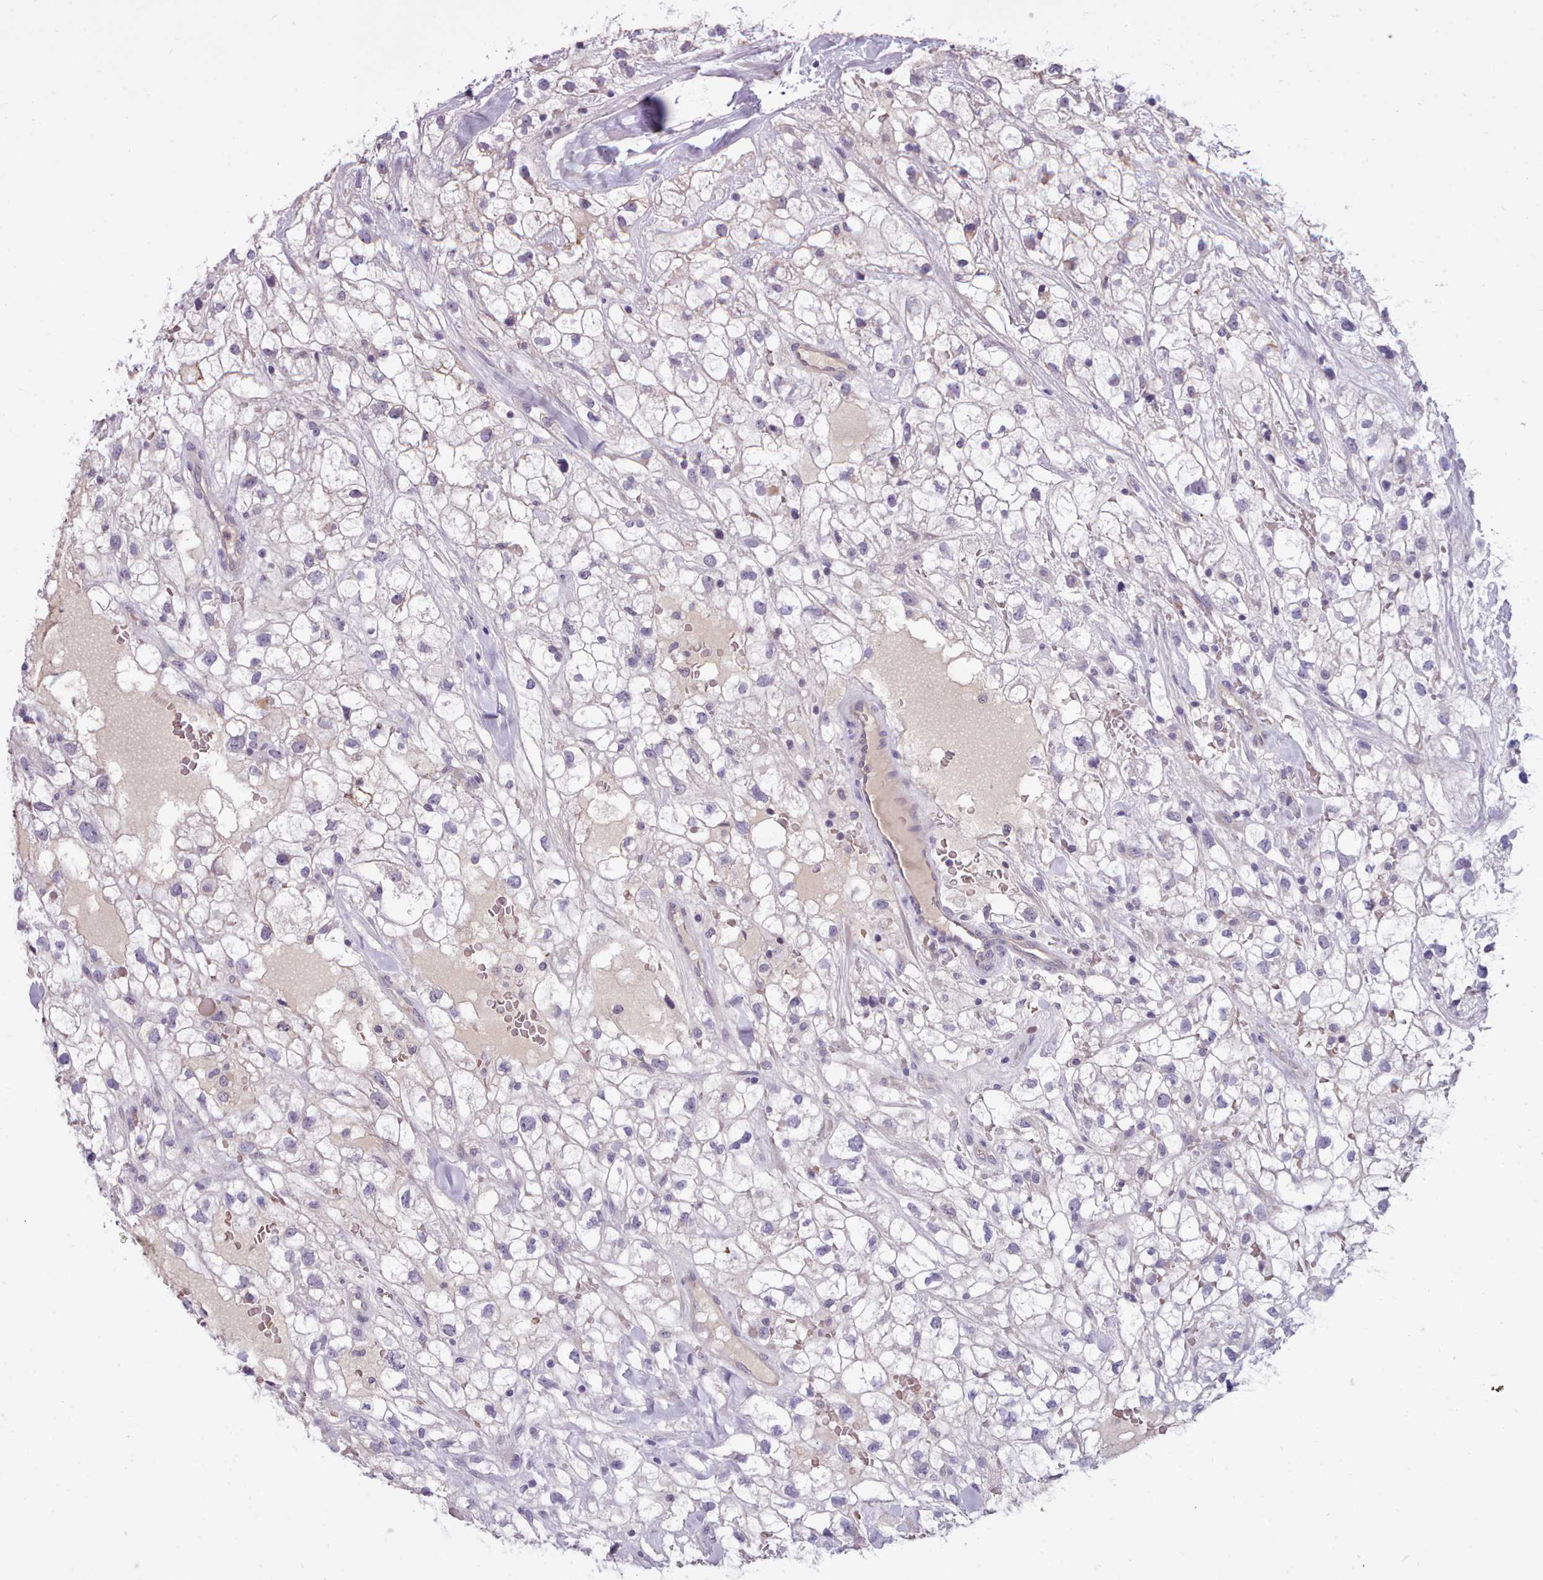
{"staining": {"intensity": "negative", "quantity": "none", "location": "none"}, "tissue": "renal cancer", "cell_type": "Tumor cells", "image_type": "cancer", "snomed": [{"axis": "morphology", "description": "Adenocarcinoma, NOS"}, {"axis": "topography", "description": "Kidney"}], "caption": "The micrograph displays no significant expression in tumor cells of renal adenocarcinoma.", "gene": "KCTD16", "patient": {"sex": "male", "age": 59}}